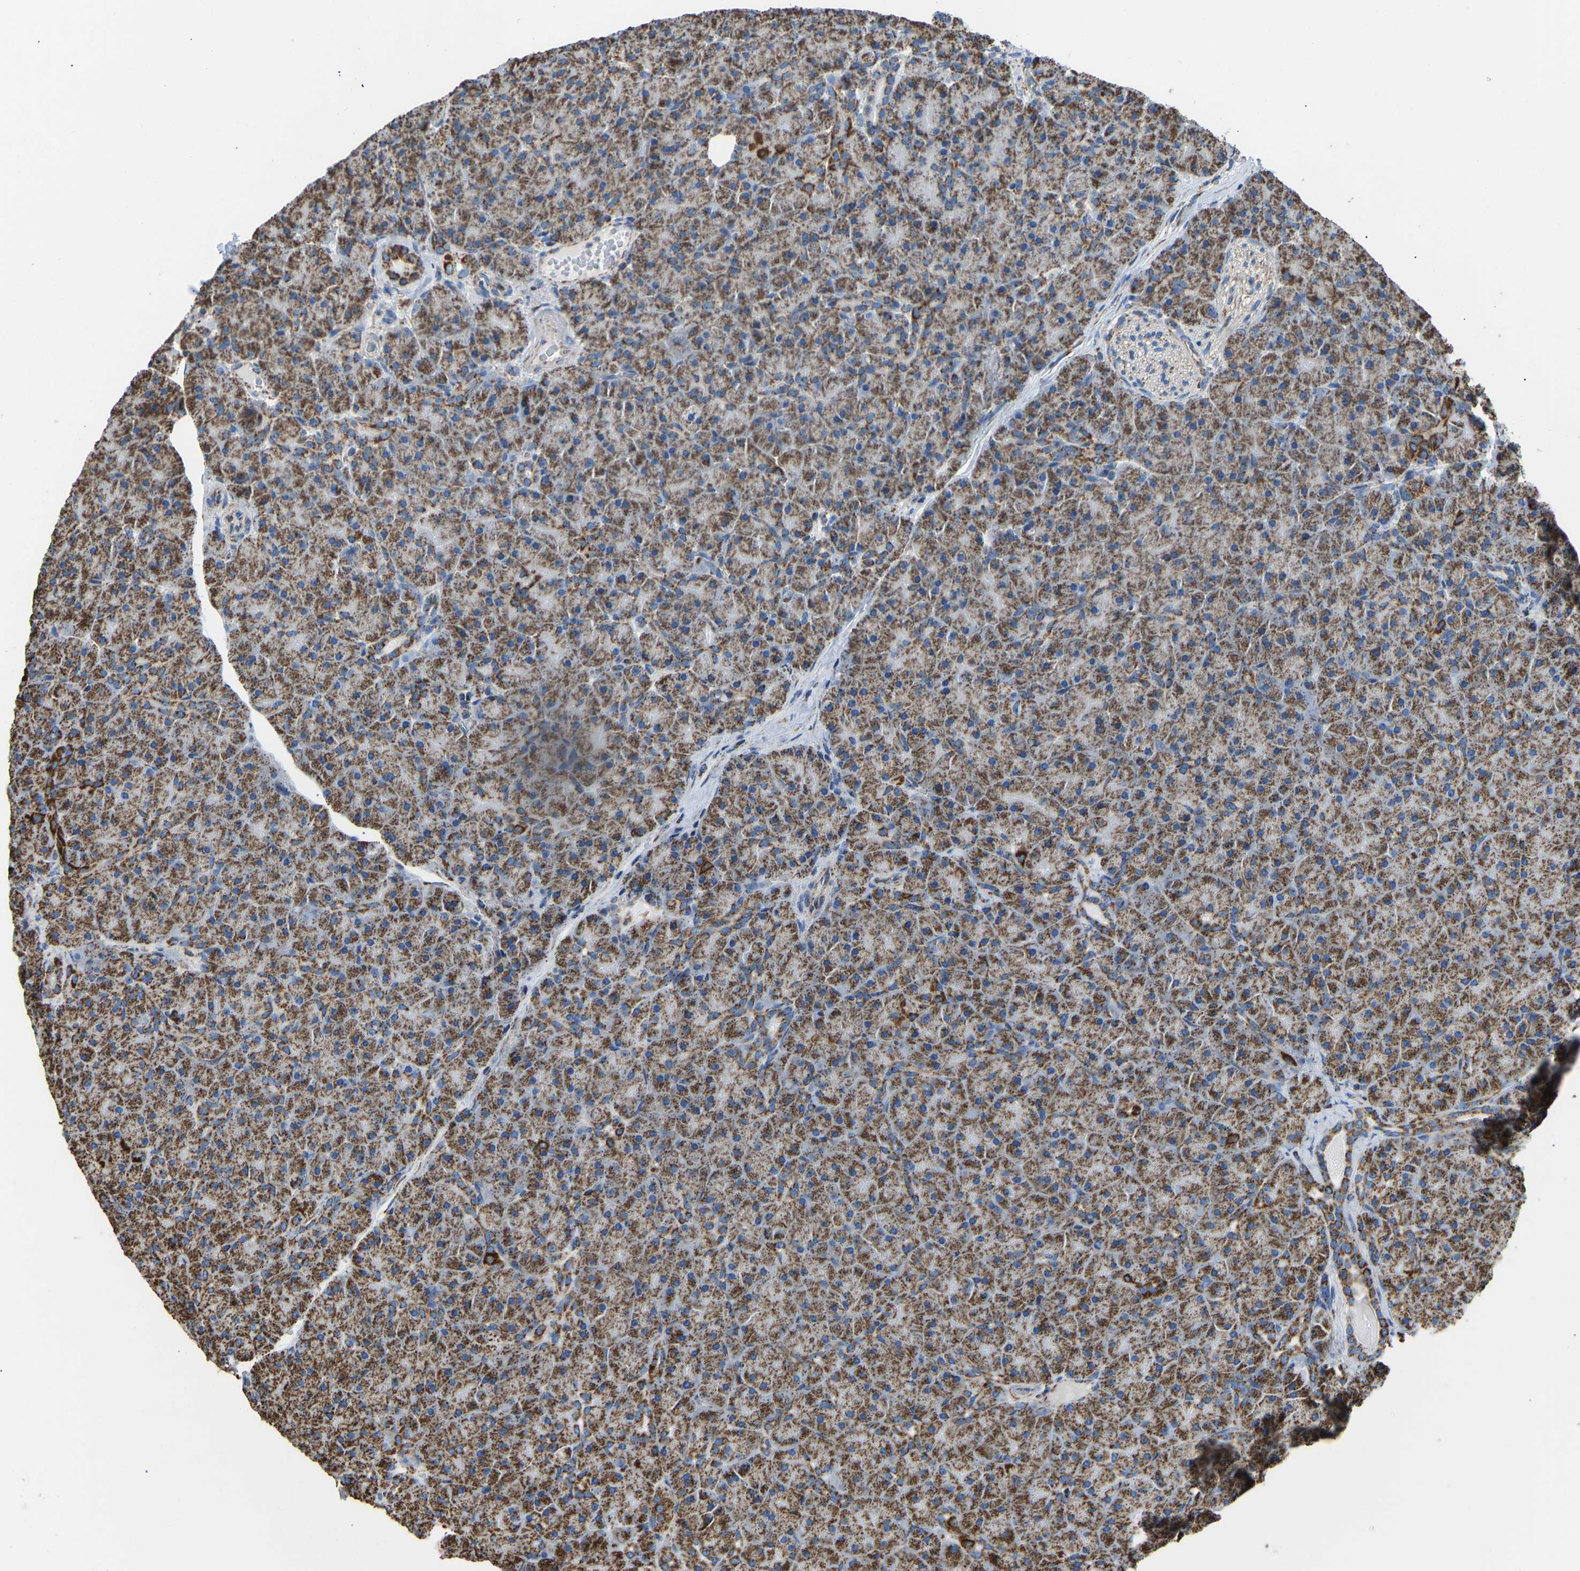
{"staining": {"intensity": "moderate", "quantity": ">75%", "location": "cytoplasmic/membranous"}, "tissue": "pancreas", "cell_type": "Exocrine glandular cells", "image_type": "normal", "snomed": [{"axis": "morphology", "description": "Normal tissue, NOS"}, {"axis": "topography", "description": "Pancreas"}], "caption": "Immunohistochemical staining of unremarkable human pancreas shows moderate cytoplasmic/membranous protein positivity in approximately >75% of exocrine glandular cells.", "gene": "IRX6", "patient": {"sex": "male", "age": 66}}